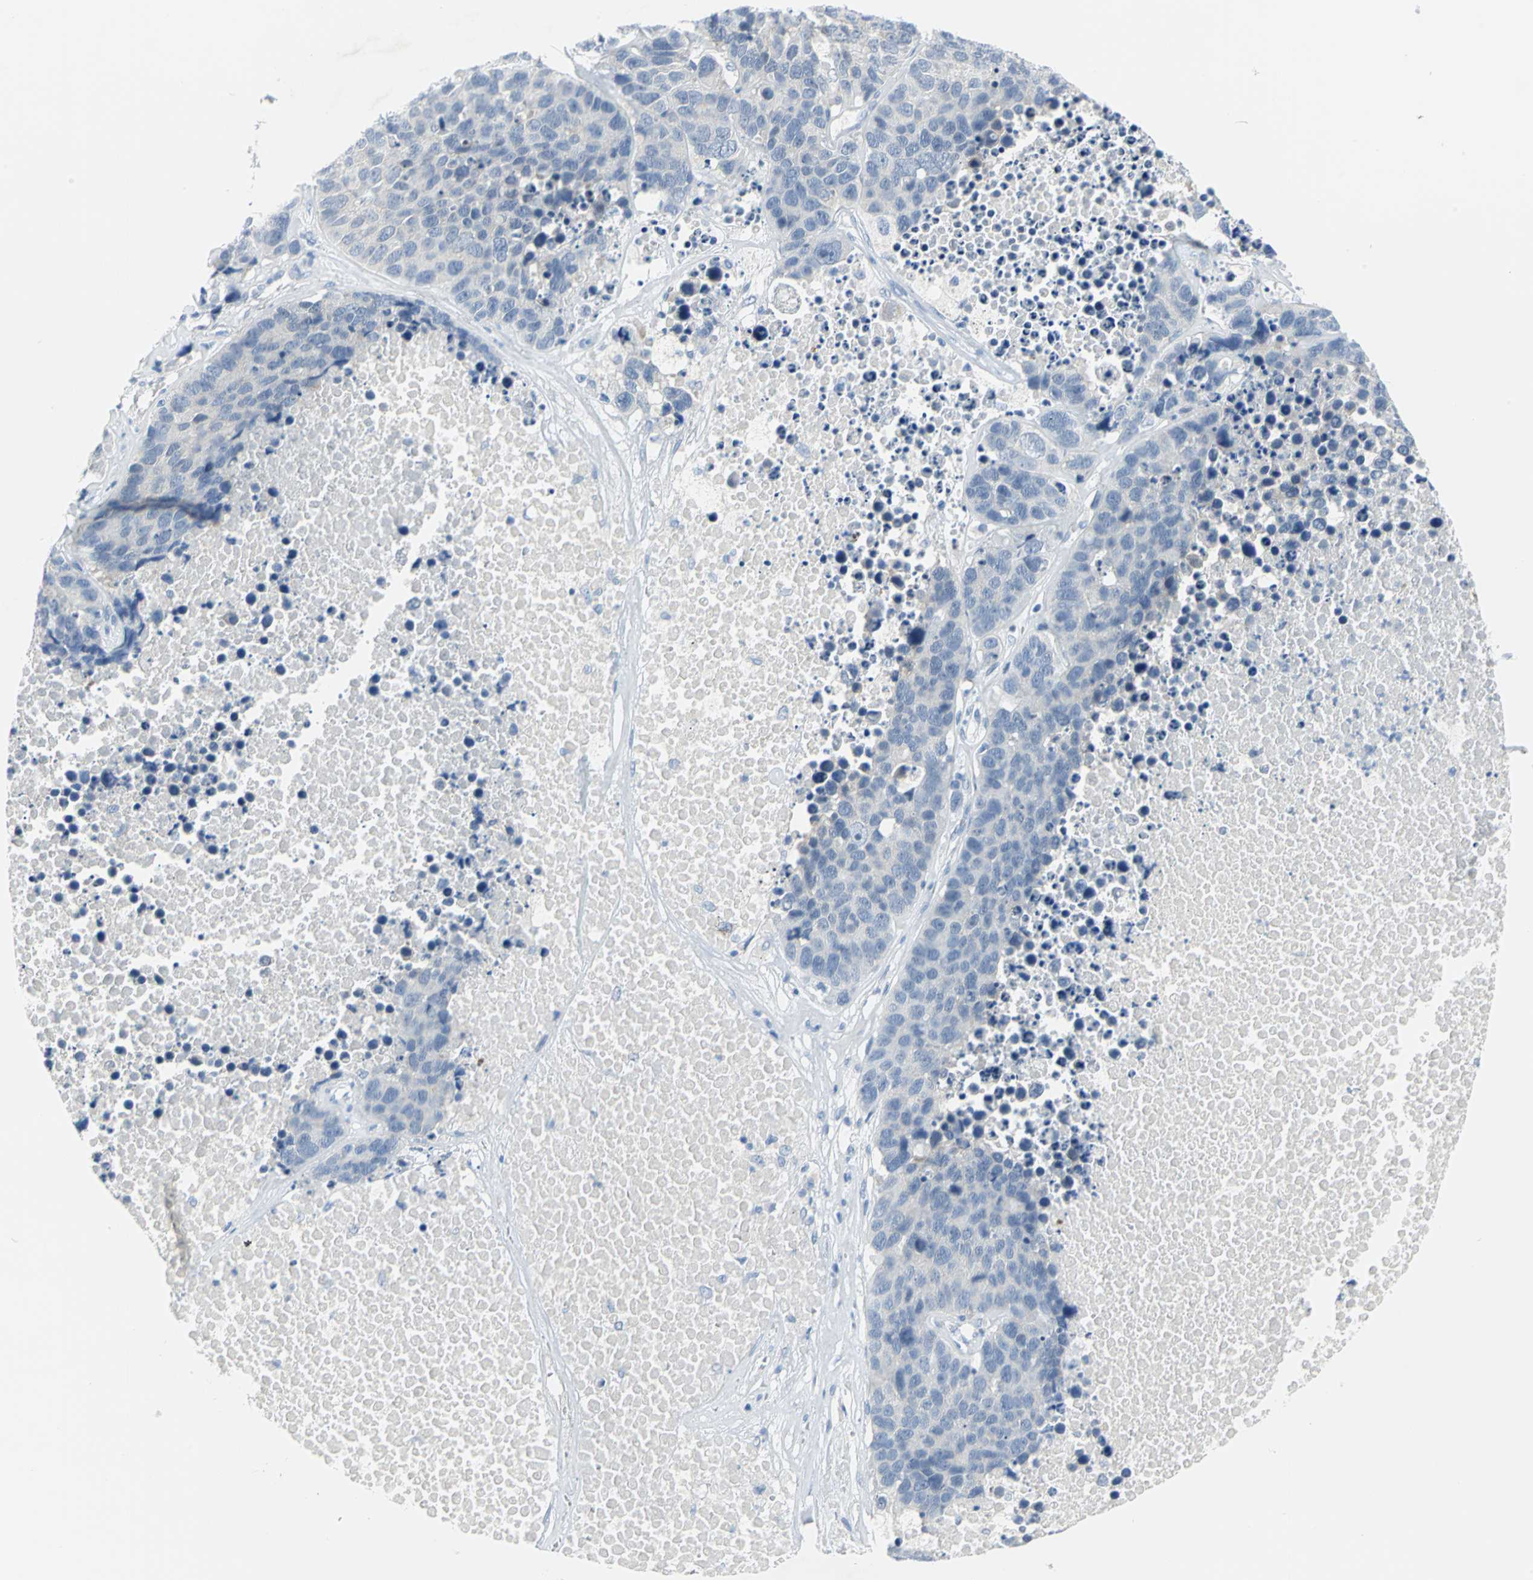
{"staining": {"intensity": "negative", "quantity": "none", "location": "none"}, "tissue": "carcinoid", "cell_type": "Tumor cells", "image_type": "cancer", "snomed": [{"axis": "morphology", "description": "Carcinoid, malignant, NOS"}, {"axis": "topography", "description": "Lung"}], "caption": "Tumor cells show no significant positivity in carcinoid (malignant).", "gene": "SFN", "patient": {"sex": "male", "age": 60}}